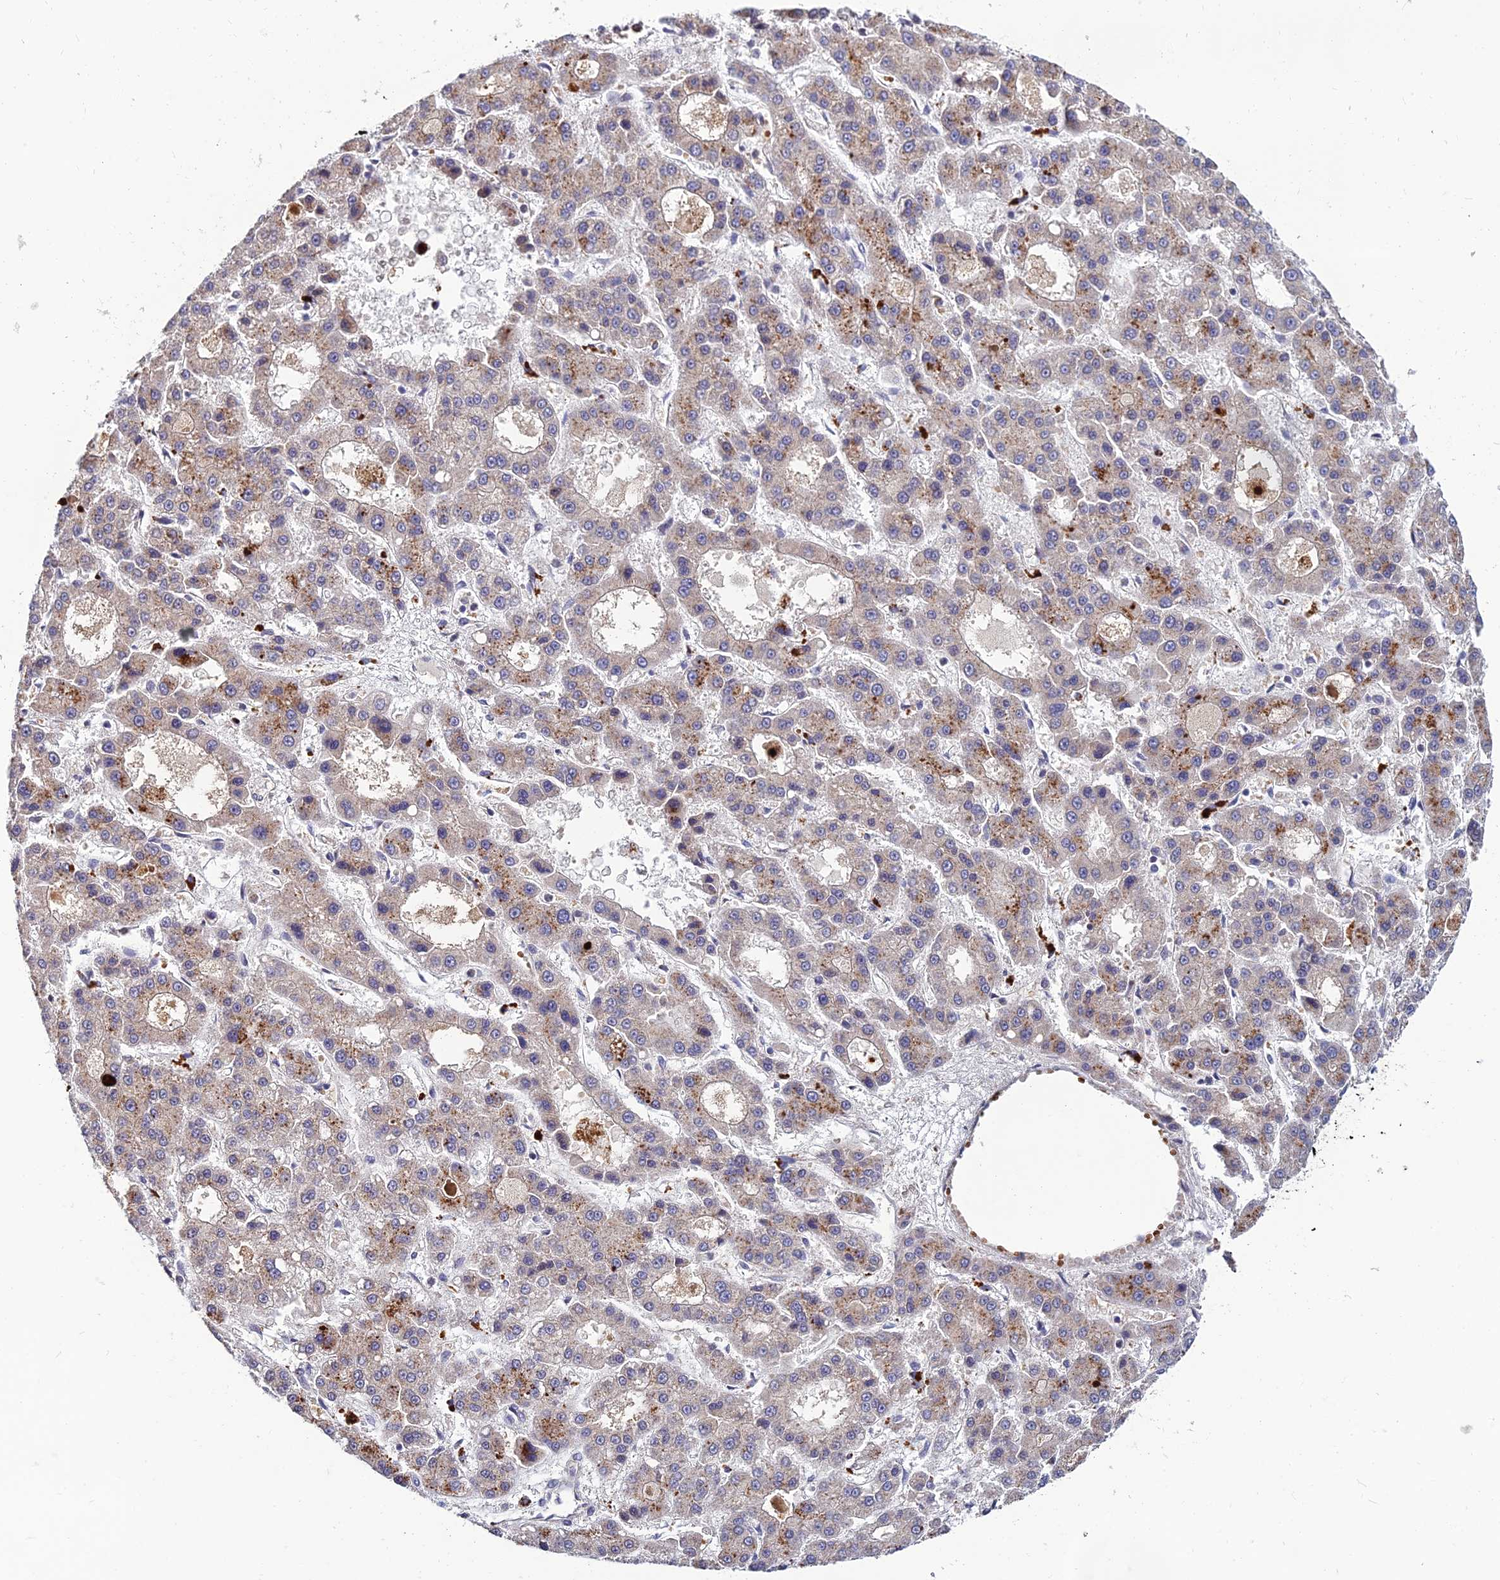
{"staining": {"intensity": "moderate", "quantity": "25%-75%", "location": "cytoplasmic/membranous"}, "tissue": "liver cancer", "cell_type": "Tumor cells", "image_type": "cancer", "snomed": [{"axis": "morphology", "description": "Carcinoma, Hepatocellular, NOS"}, {"axis": "topography", "description": "Liver"}], "caption": "Protein staining shows moderate cytoplasmic/membranous staining in approximately 25%-75% of tumor cells in hepatocellular carcinoma (liver). (DAB (3,3'-diaminobenzidine) = brown stain, brightfield microscopy at high magnification).", "gene": "NPY", "patient": {"sex": "male", "age": 70}}